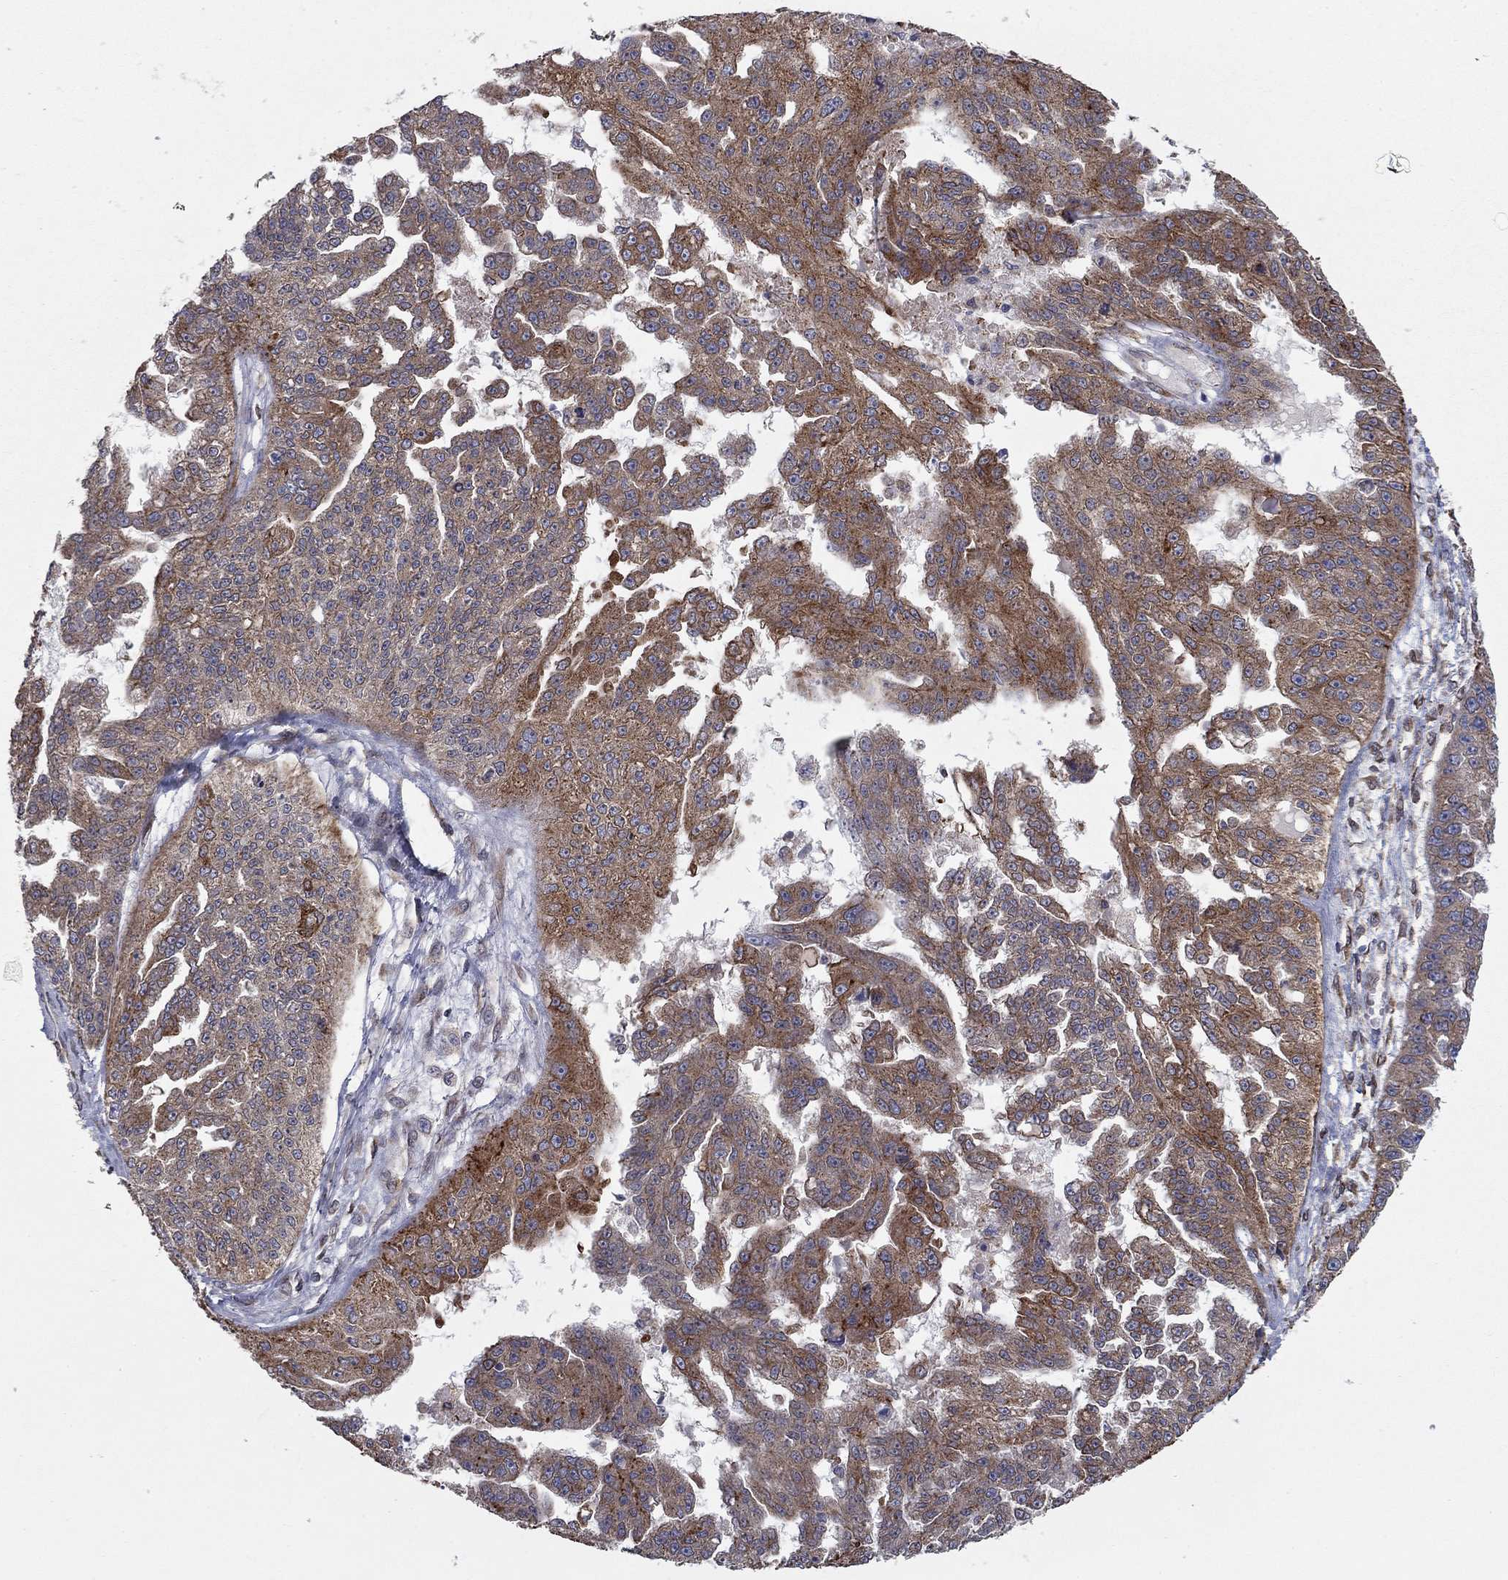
{"staining": {"intensity": "moderate", "quantity": "25%-75%", "location": "cytoplasmic/membranous"}, "tissue": "ovarian cancer", "cell_type": "Tumor cells", "image_type": "cancer", "snomed": [{"axis": "morphology", "description": "Cystadenocarcinoma, serous, NOS"}, {"axis": "topography", "description": "Ovary"}], "caption": "Brown immunohistochemical staining in human ovarian cancer displays moderate cytoplasmic/membranous staining in approximately 25%-75% of tumor cells.", "gene": "YIF1A", "patient": {"sex": "female", "age": 58}}